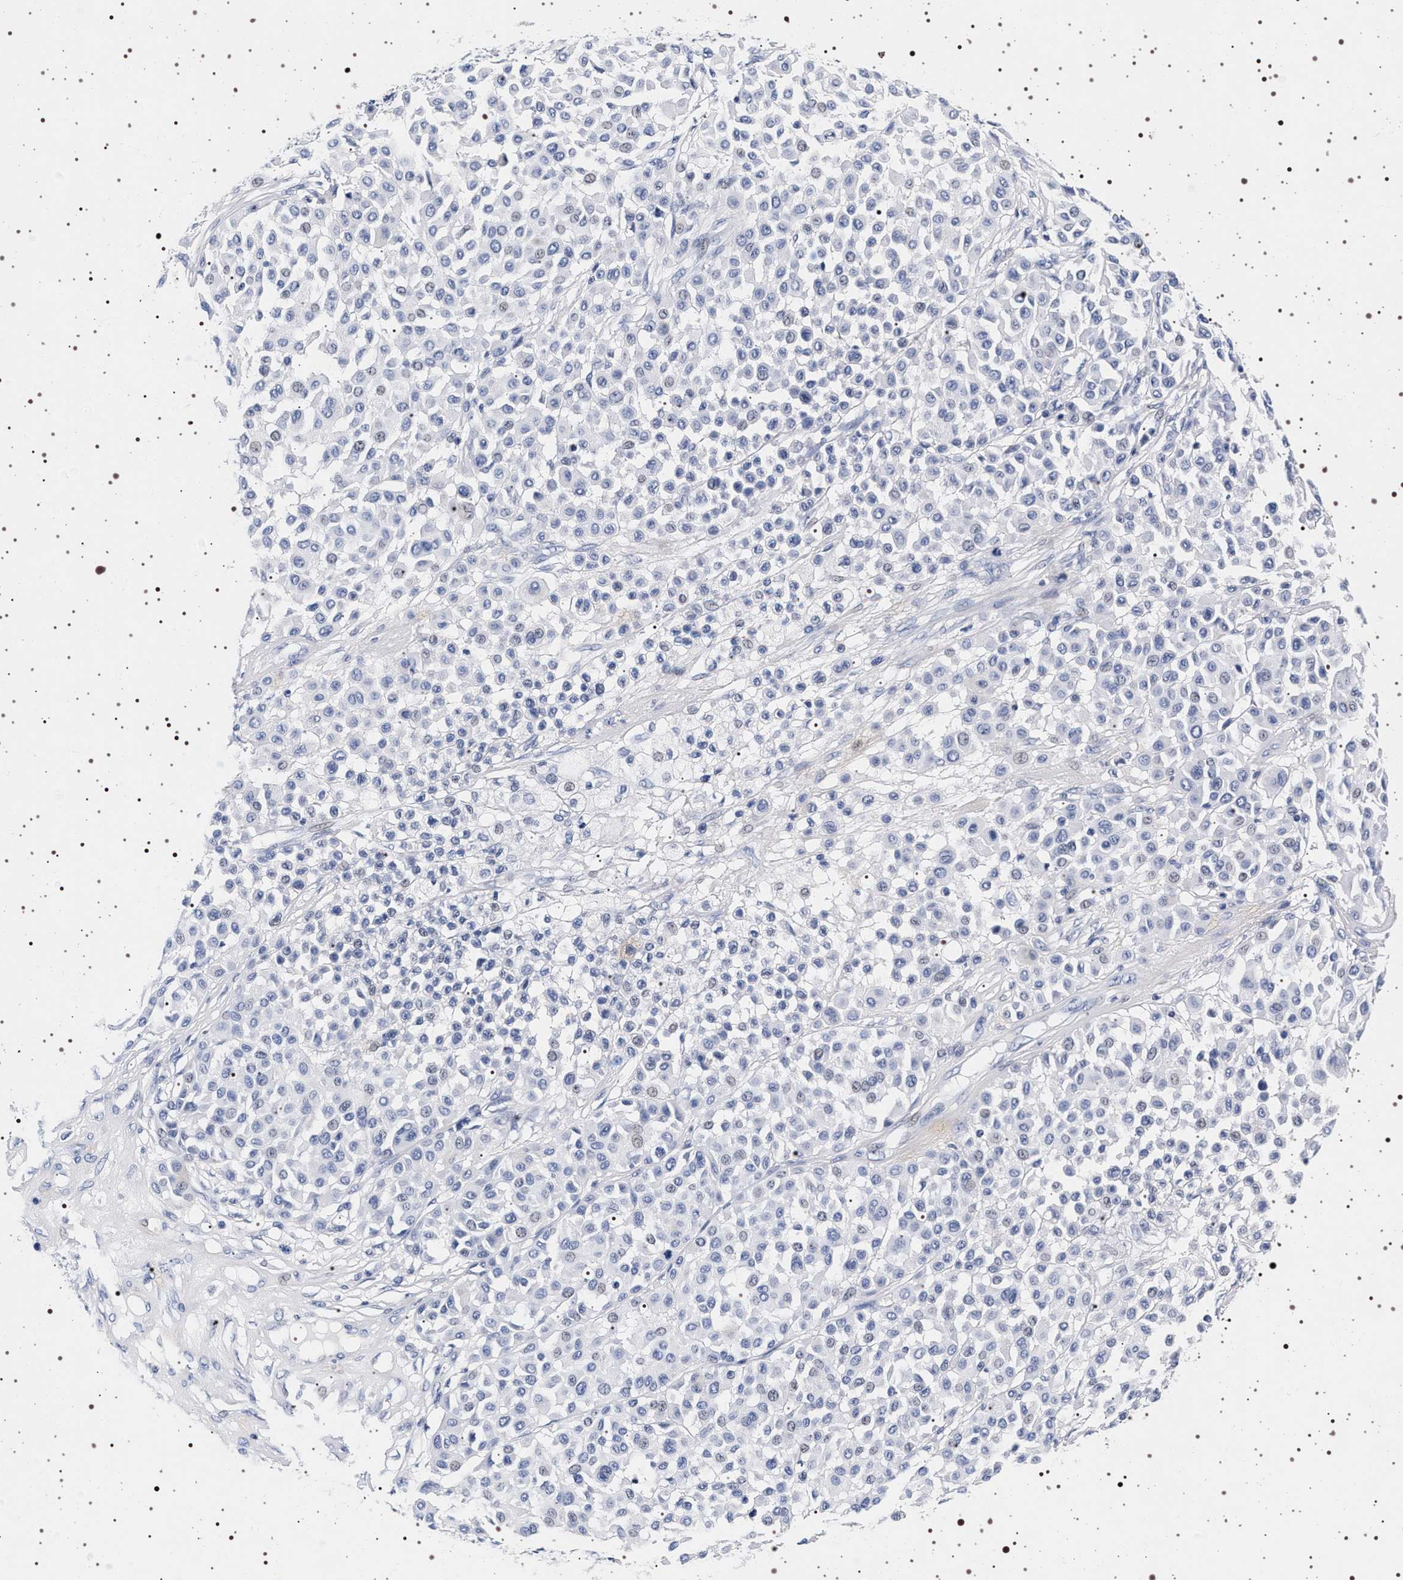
{"staining": {"intensity": "negative", "quantity": "none", "location": "none"}, "tissue": "melanoma", "cell_type": "Tumor cells", "image_type": "cancer", "snomed": [{"axis": "morphology", "description": "Malignant melanoma, Metastatic site"}, {"axis": "topography", "description": "Soft tissue"}], "caption": "Tumor cells are negative for brown protein staining in melanoma.", "gene": "SYN1", "patient": {"sex": "male", "age": 41}}